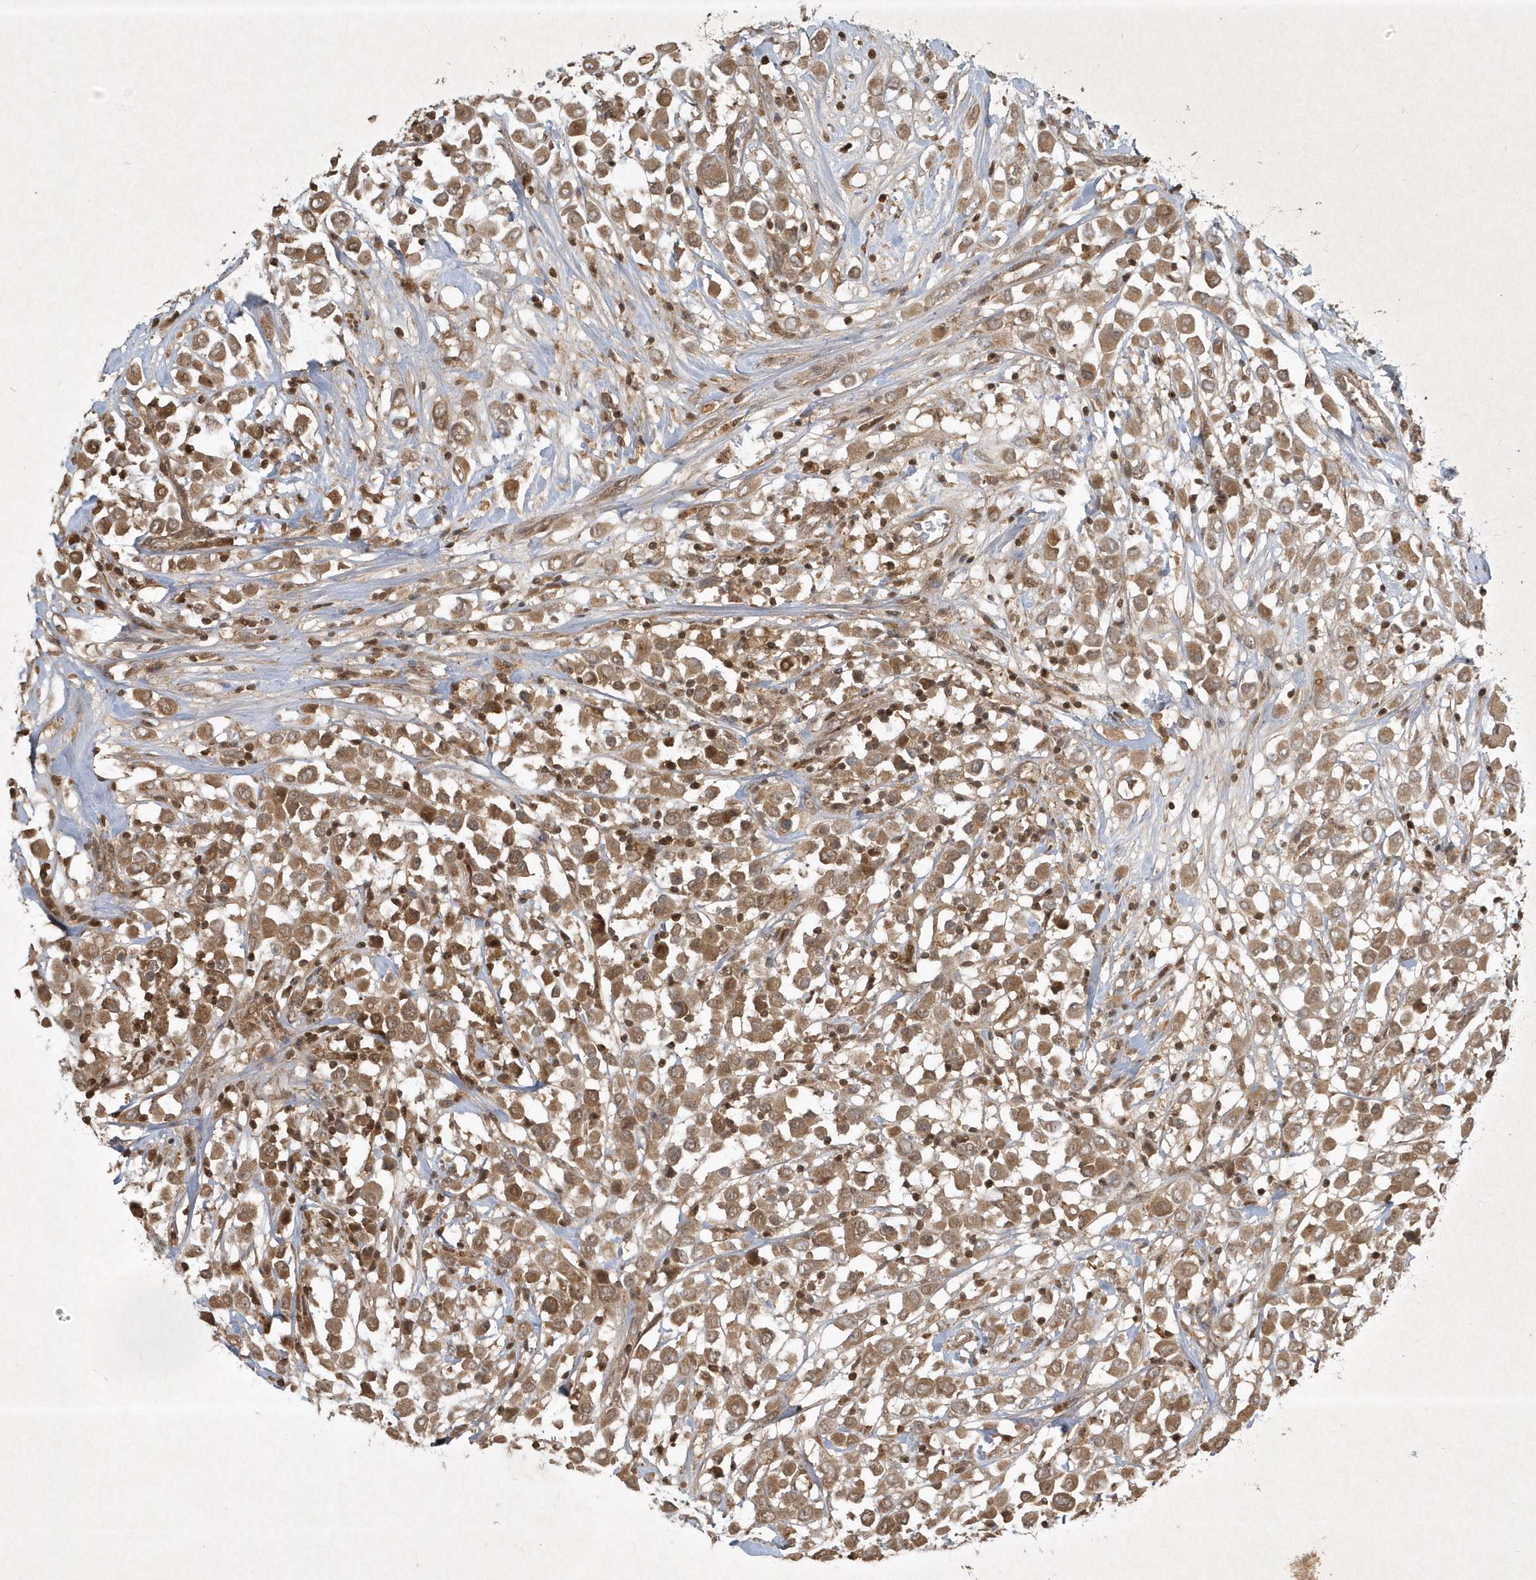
{"staining": {"intensity": "moderate", "quantity": ">75%", "location": "cytoplasmic/membranous"}, "tissue": "breast cancer", "cell_type": "Tumor cells", "image_type": "cancer", "snomed": [{"axis": "morphology", "description": "Duct carcinoma"}, {"axis": "topography", "description": "Breast"}], "caption": "Human intraductal carcinoma (breast) stained for a protein (brown) displays moderate cytoplasmic/membranous positive positivity in approximately >75% of tumor cells.", "gene": "PLTP", "patient": {"sex": "female", "age": 61}}